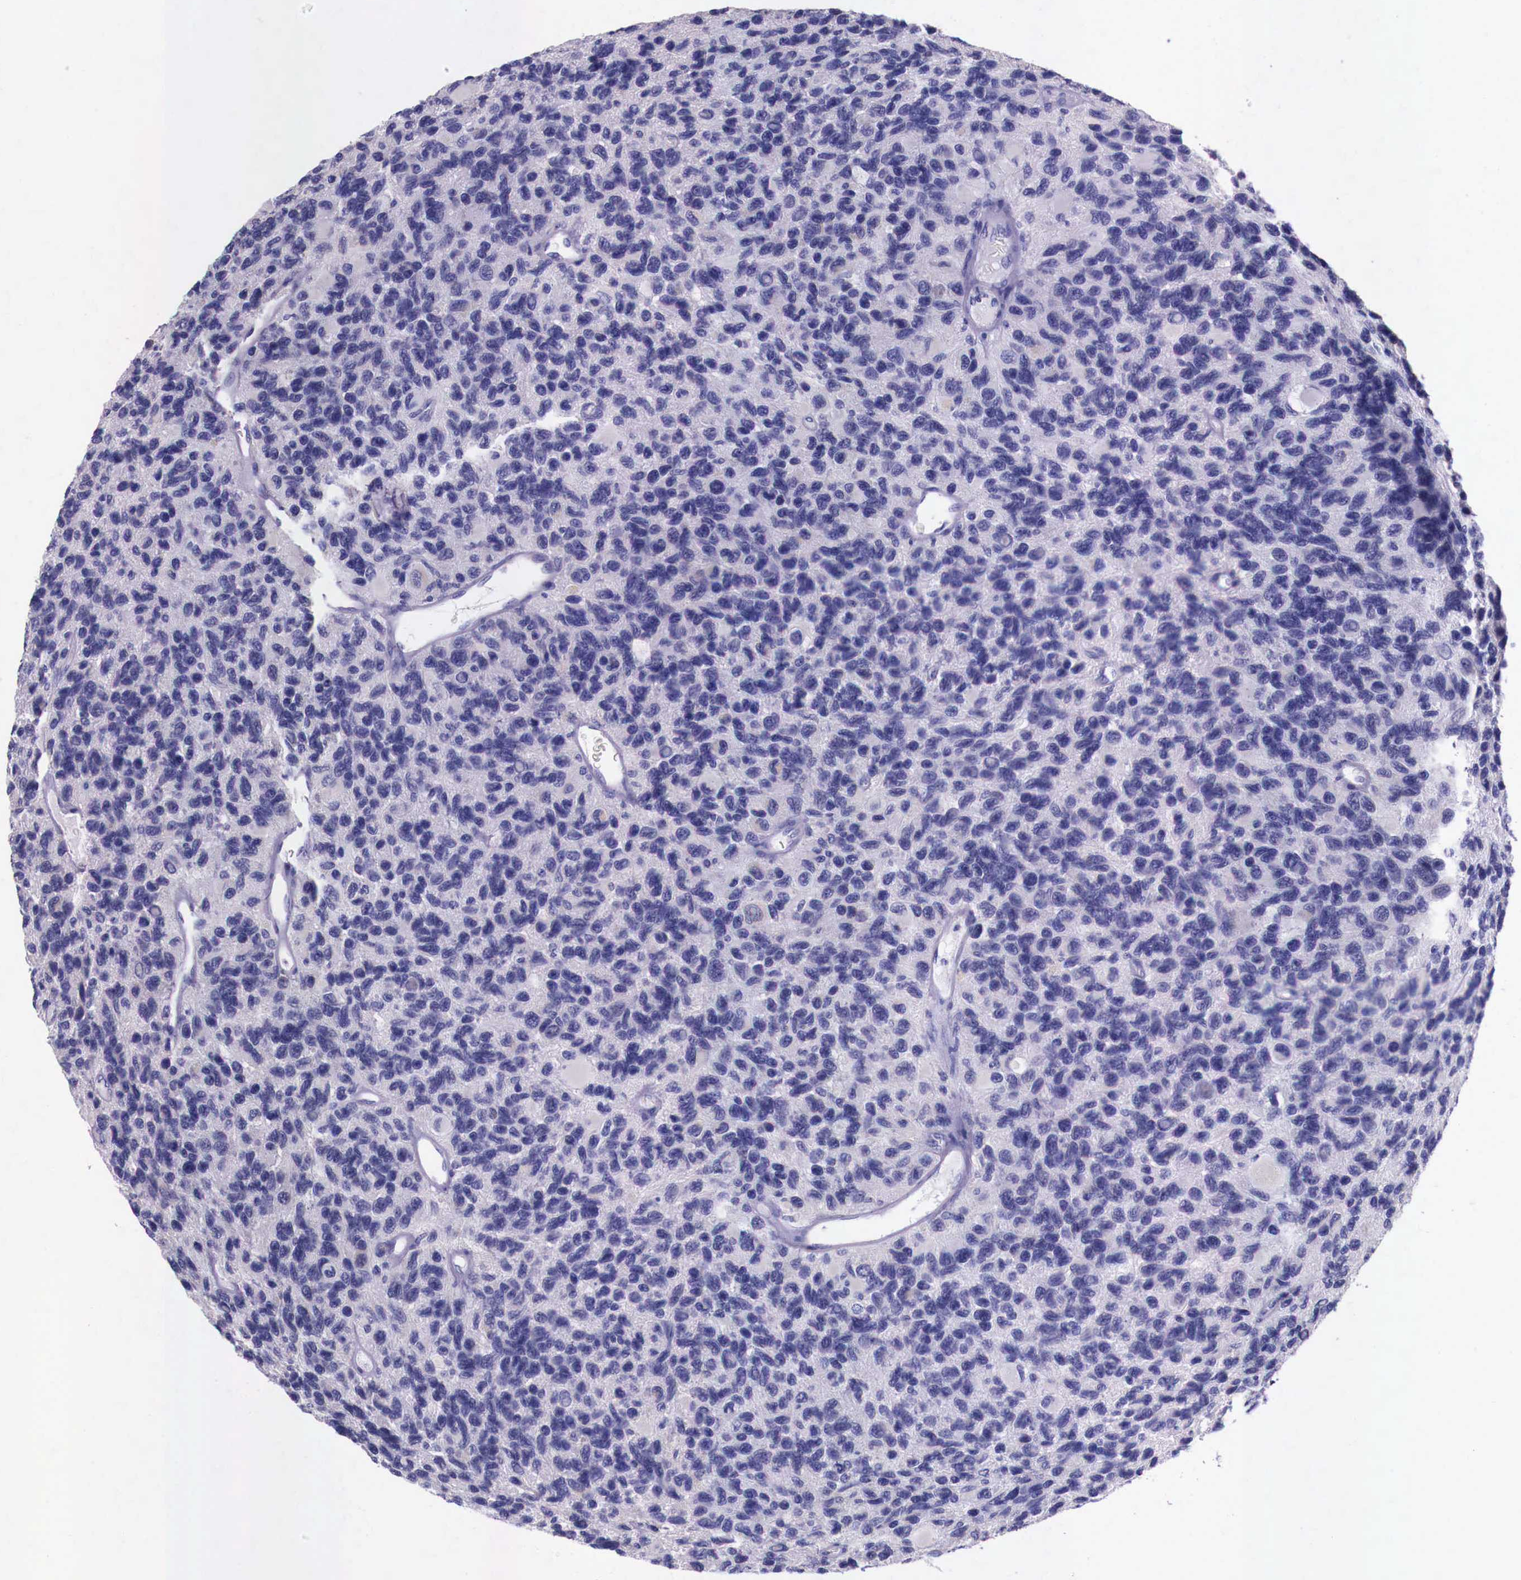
{"staining": {"intensity": "negative", "quantity": "none", "location": "none"}, "tissue": "glioma", "cell_type": "Tumor cells", "image_type": "cancer", "snomed": [{"axis": "morphology", "description": "Glioma, malignant, High grade"}, {"axis": "topography", "description": "Brain"}], "caption": "Tumor cells are negative for protein expression in human high-grade glioma (malignant).", "gene": "GRIPAP1", "patient": {"sex": "male", "age": 77}}